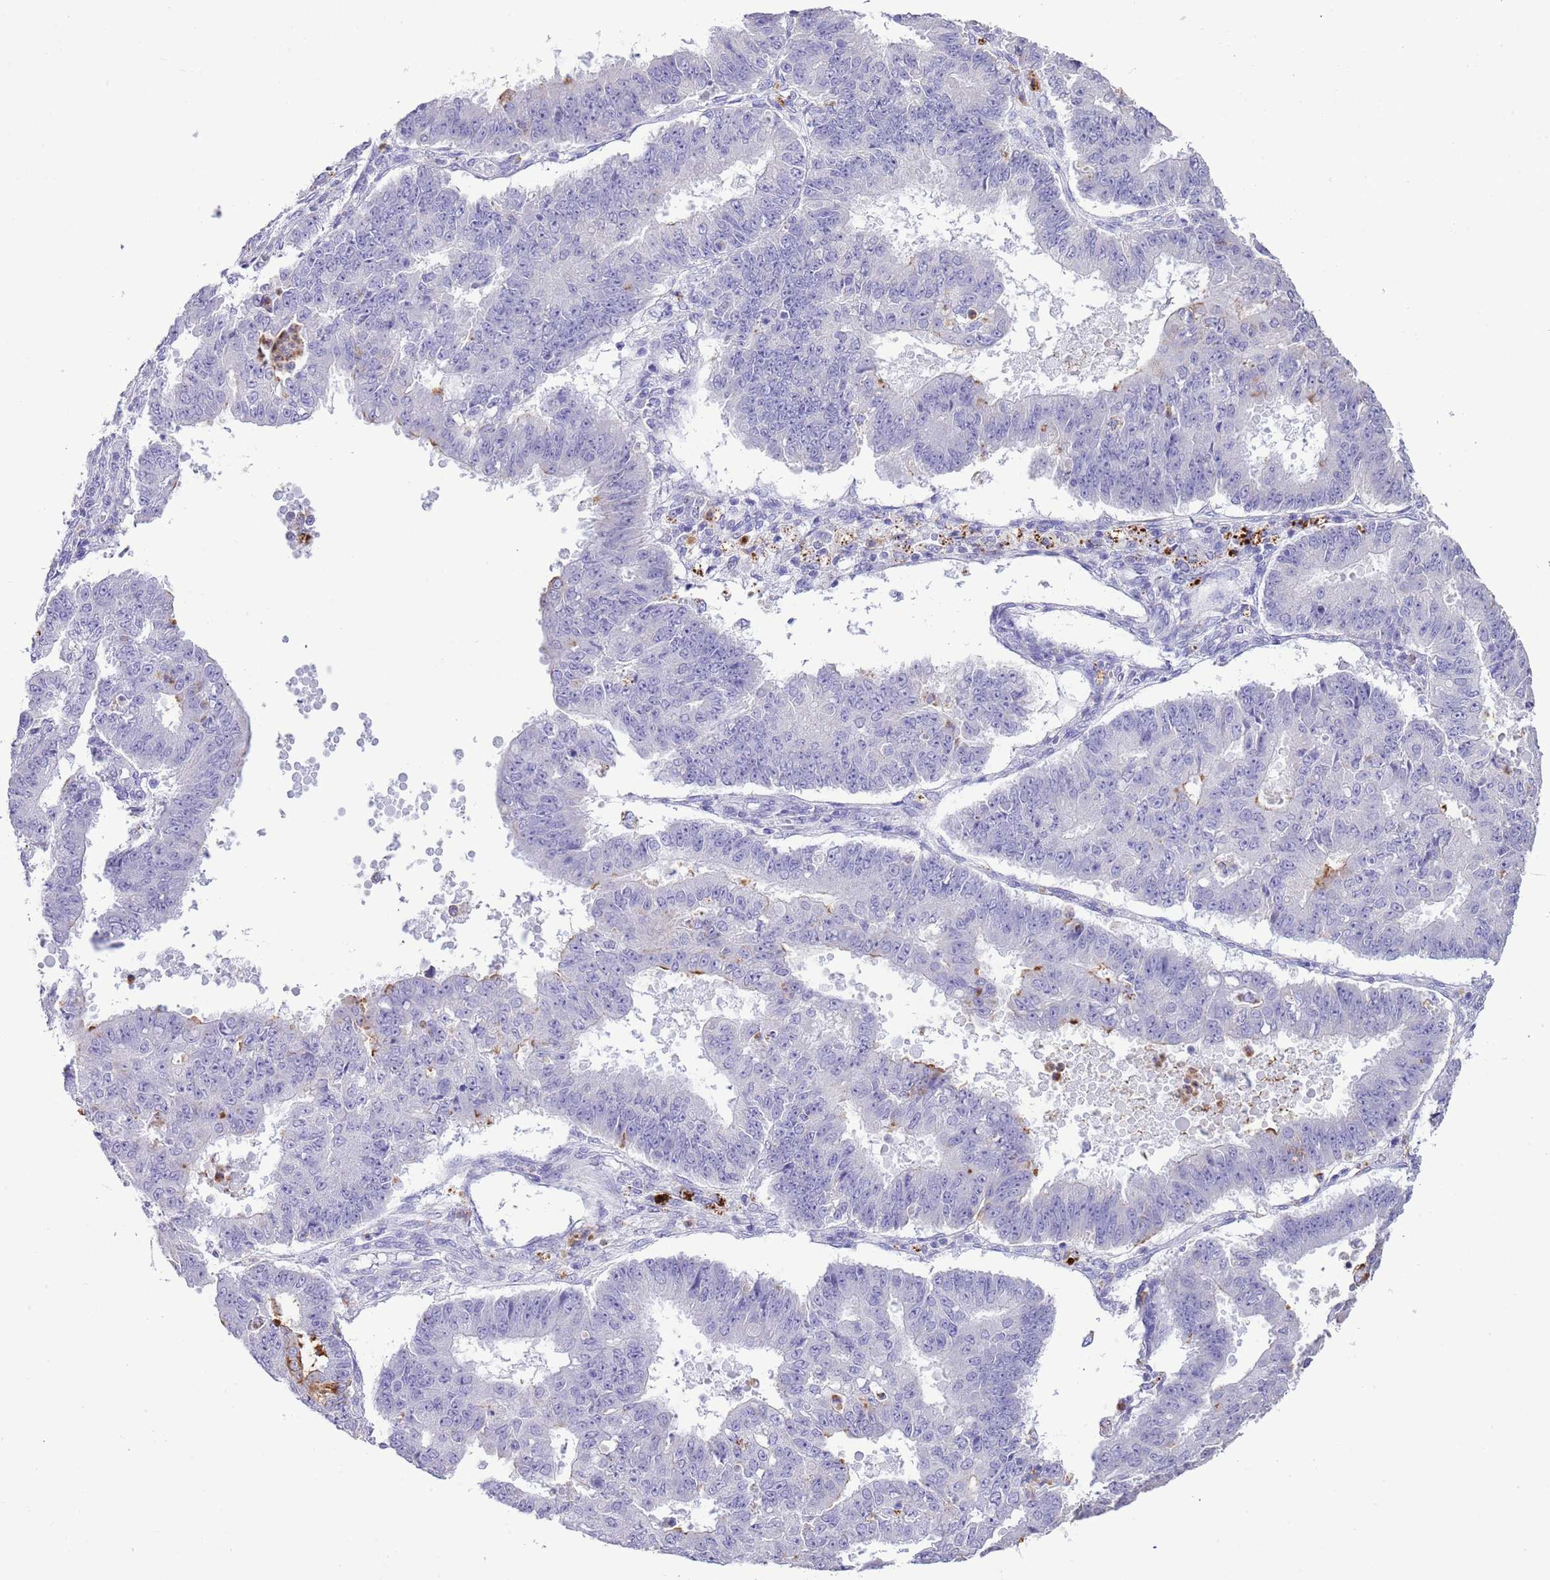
{"staining": {"intensity": "negative", "quantity": "none", "location": "none"}, "tissue": "ovarian cancer", "cell_type": "Tumor cells", "image_type": "cancer", "snomed": [{"axis": "morphology", "description": "Carcinoma, endometroid"}, {"axis": "topography", "description": "Appendix"}, {"axis": "topography", "description": "Ovary"}], "caption": "The photomicrograph shows no staining of tumor cells in ovarian cancer (endometroid carcinoma). The staining is performed using DAB (3,3'-diaminobenzidine) brown chromogen with nuclei counter-stained in using hematoxylin.", "gene": "OR2Z1", "patient": {"sex": "female", "age": 42}}